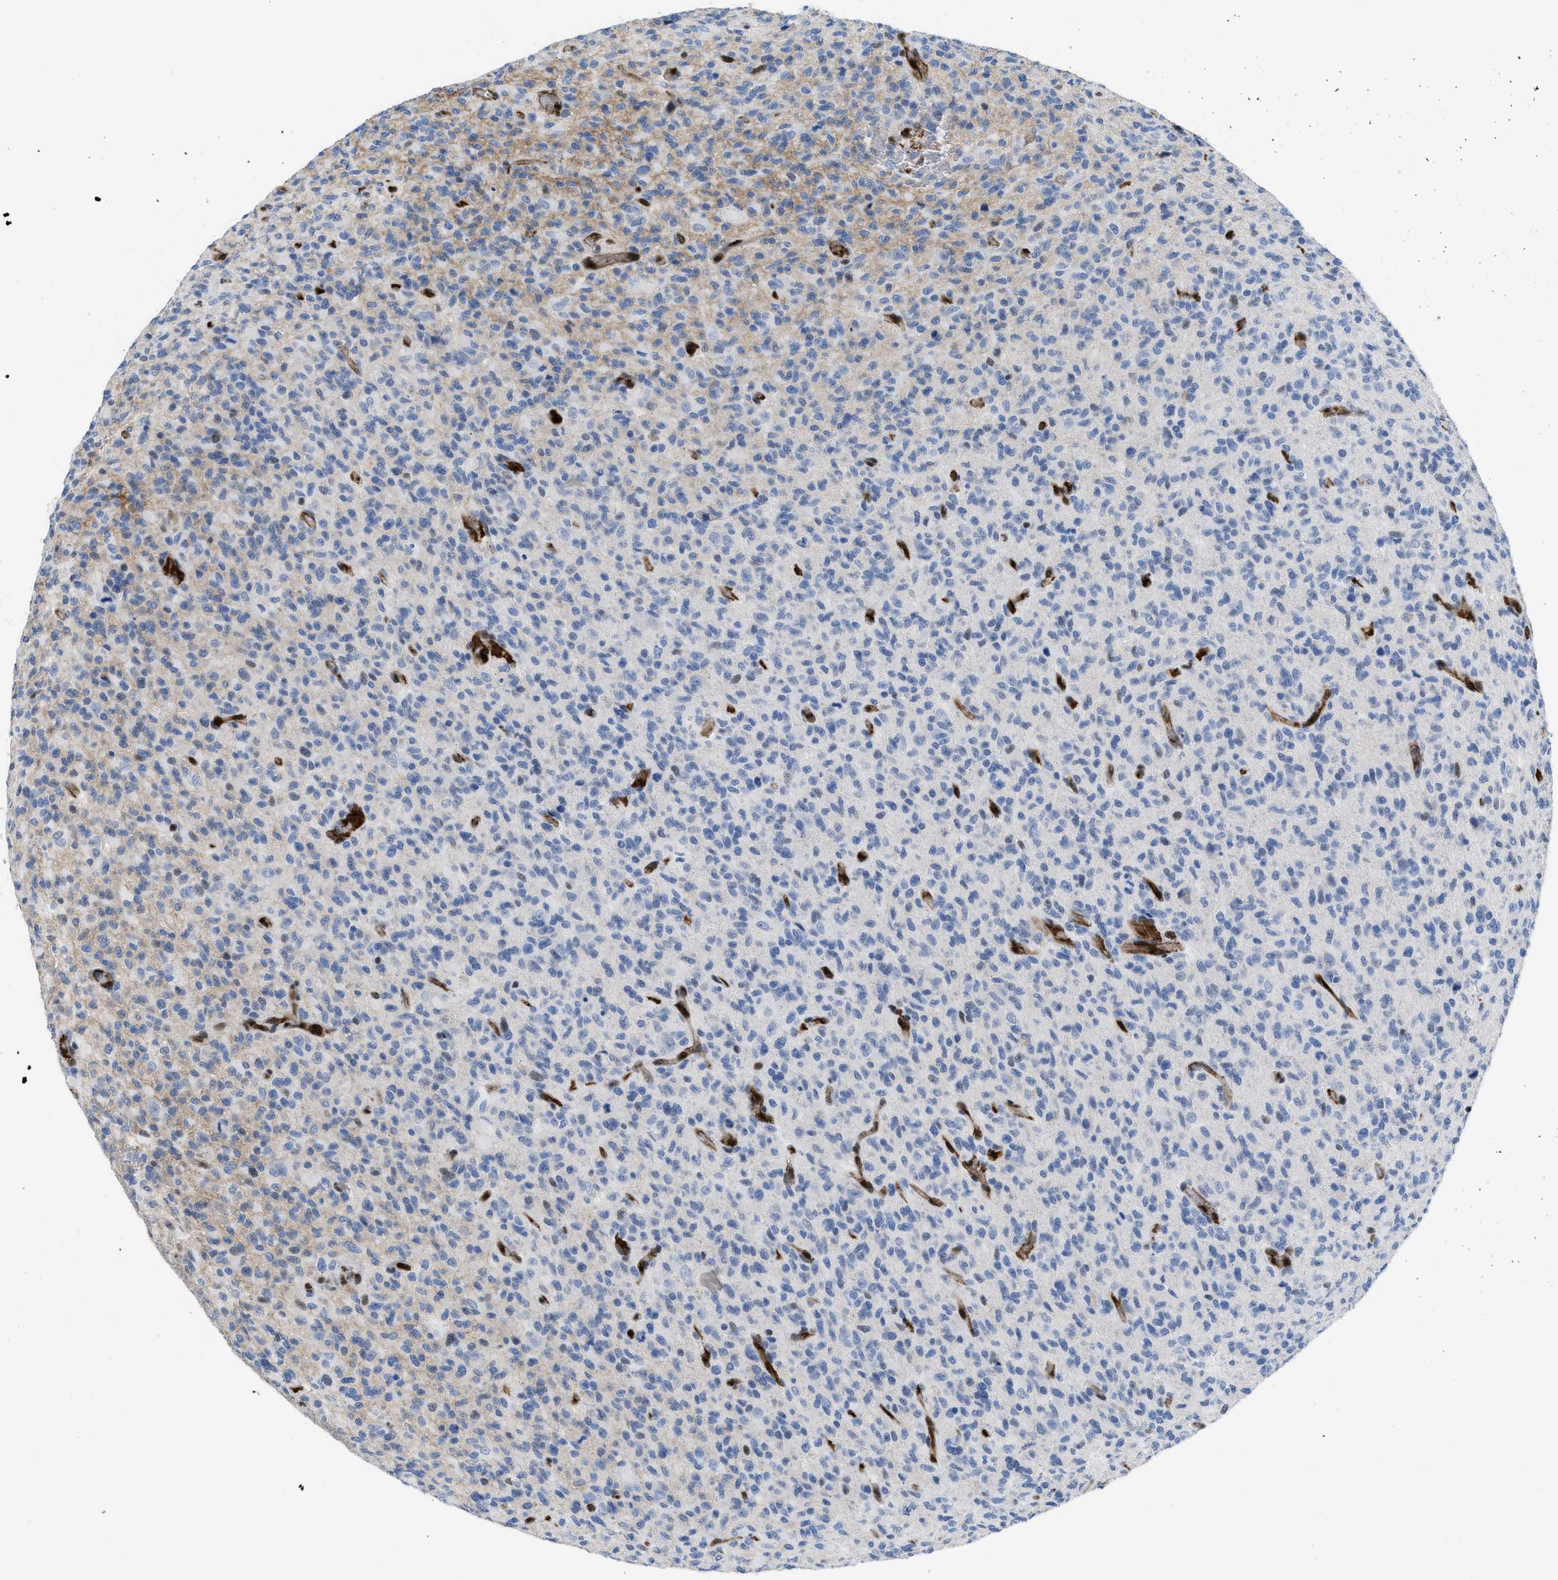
{"staining": {"intensity": "weak", "quantity": "<25%", "location": "cytoplasmic/membranous"}, "tissue": "glioma", "cell_type": "Tumor cells", "image_type": "cancer", "snomed": [{"axis": "morphology", "description": "Glioma, malignant, High grade"}, {"axis": "topography", "description": "Brain"}], "caption": "Immunohistochemistry (IHC) image of malignant high-grade glioma stained for a protein (brown), which reveals no expression in tumor cells.", "gene": "LEF1", "patient": {"sex": "male", "age": 71}}